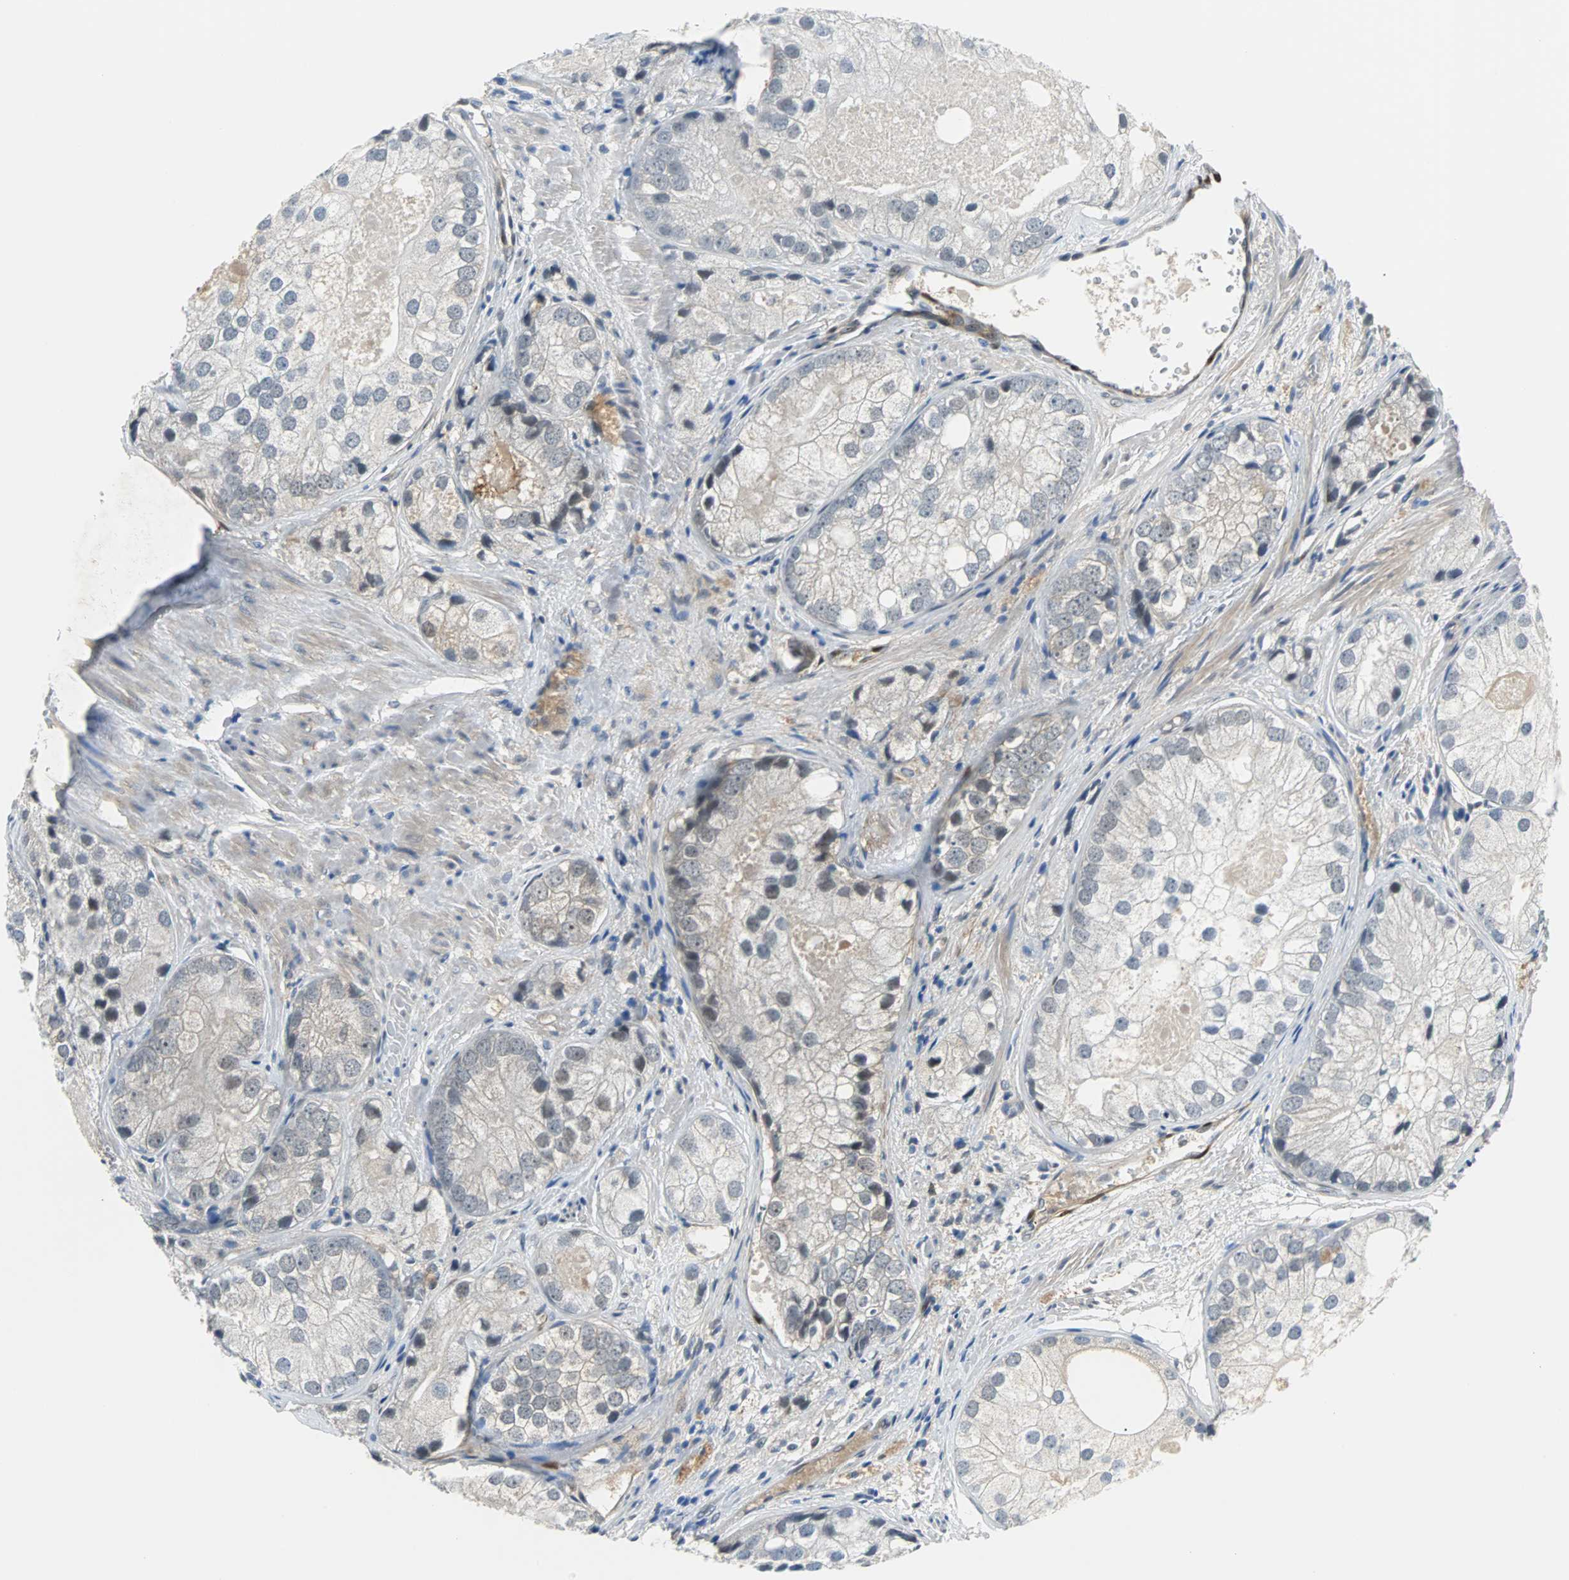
{"staining": {"intensity": "negative", "quantity": "none", "location": "none"}, "tissue": "prostate cancer", "cell_type": "Tumor cells", "image_type": "cancer", "snomed": [{"axis": "morphology", "description": "Adenocarcinoma, Low grade"}, {"axis": "topography", "description": "Prostate"}], "caption": "DAB (3,3'-diaminobenzidine) immunohistochemical staining of human low-grade adenocarcinoma (prostate) displays no significant positivity in tumor cells.", "gene": "FHL2", "patient": {"sex": "male", "age": 69}}